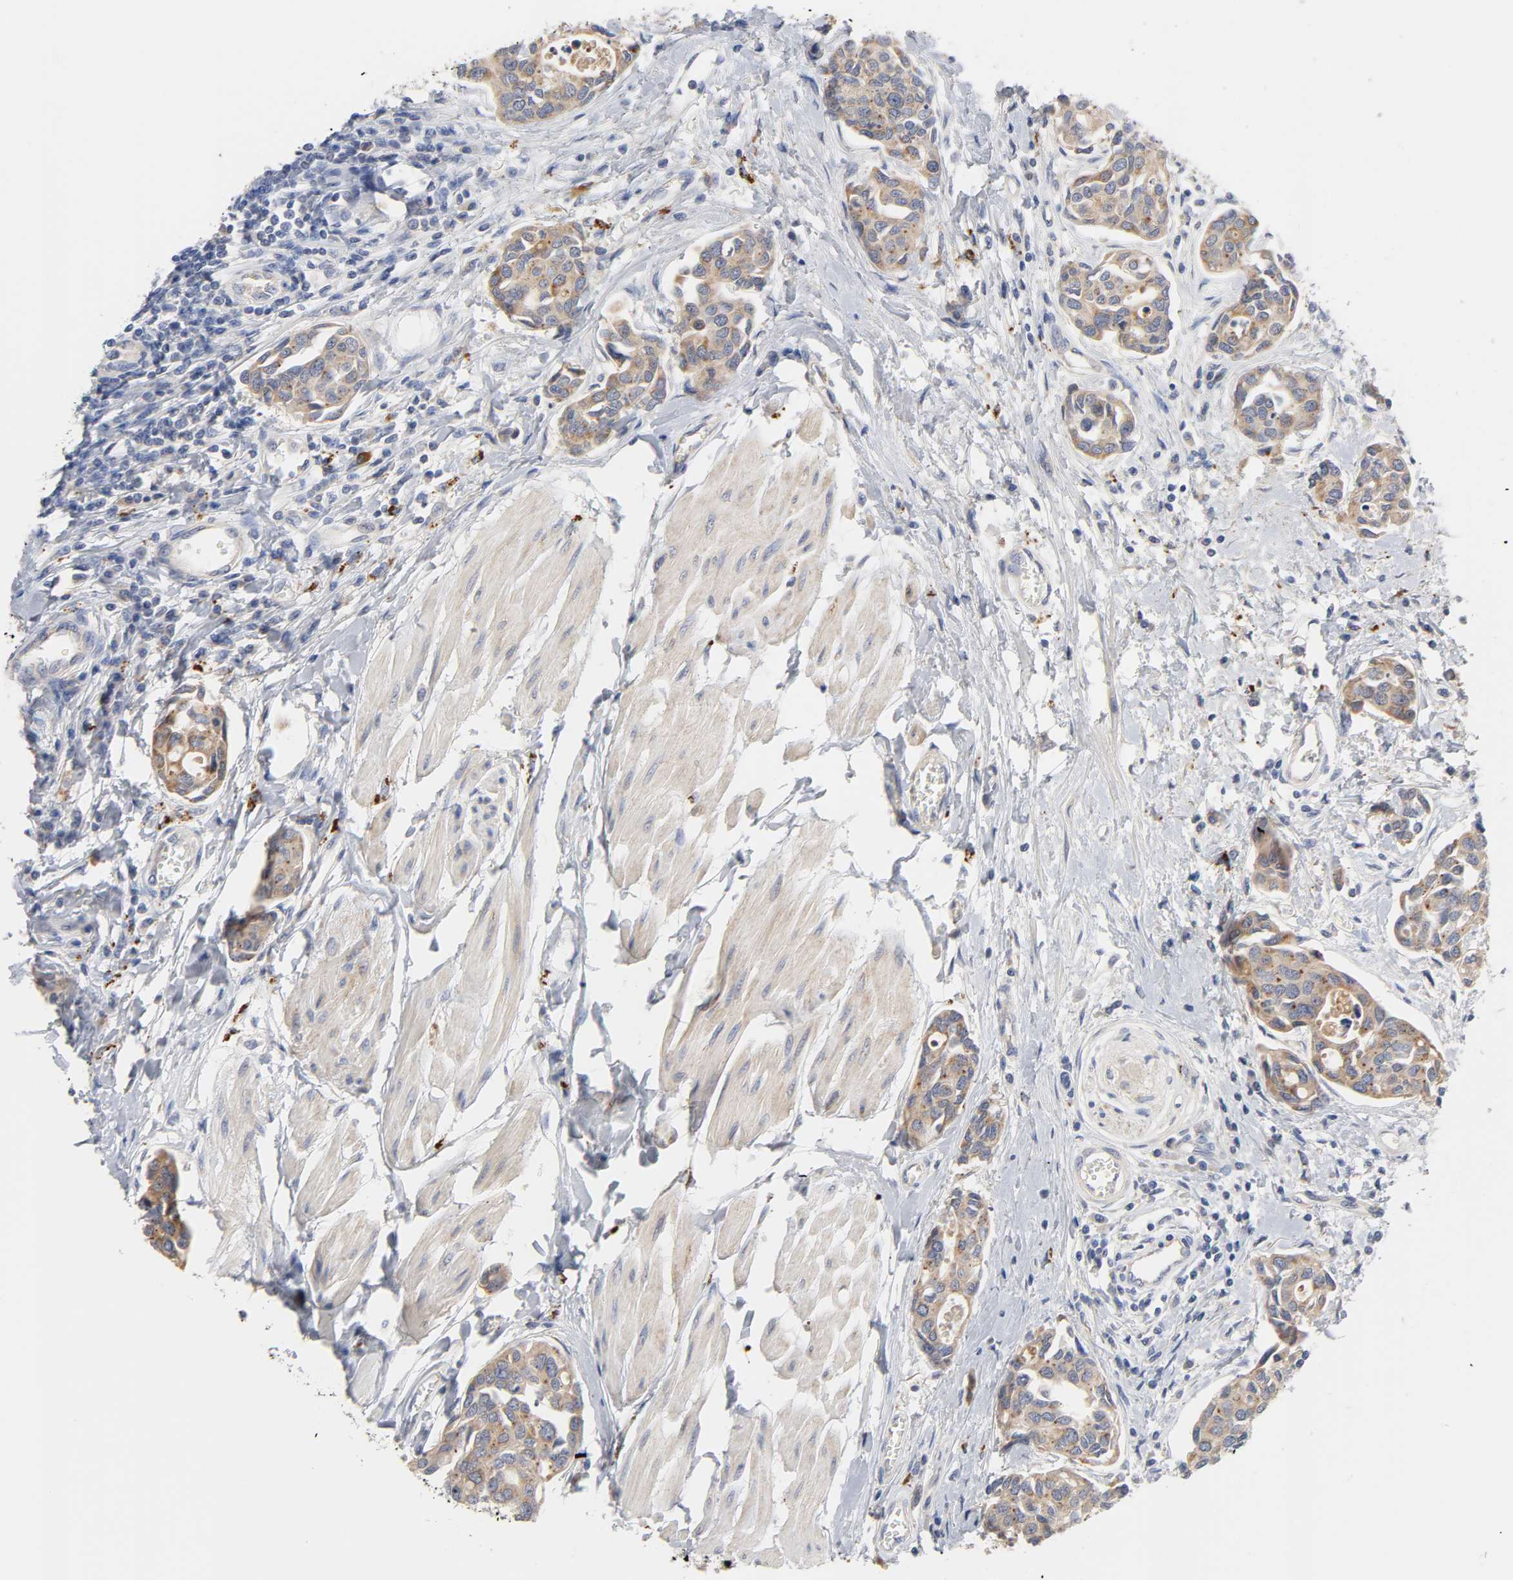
{"staining": {"intensity": "weak", "quantity": ">75%", "location": "cytoplasmic/membranous"}, "tissue": "urothelial cancer", "cell_type": "Tumor cells", "image_type": "cancer", "snomed": [{"axis": "morphology", "description": "Urothelial carcinoma, High grade"}, {"axis": "topography", "description": "Urinary bladder"}], "caption": "Brown immunohistochemical staining in human high-grade urothelial carcinoma shows weak cytoplasmic/membranous positivity in about >75% of tumor cells. The staining is performed using DAB brown chromogen to label protein expression. The nuclei are counter-stained blue using hematoxylin.", "gene": "C17orf75", "patient": {"sex": "male", "age": 78}}